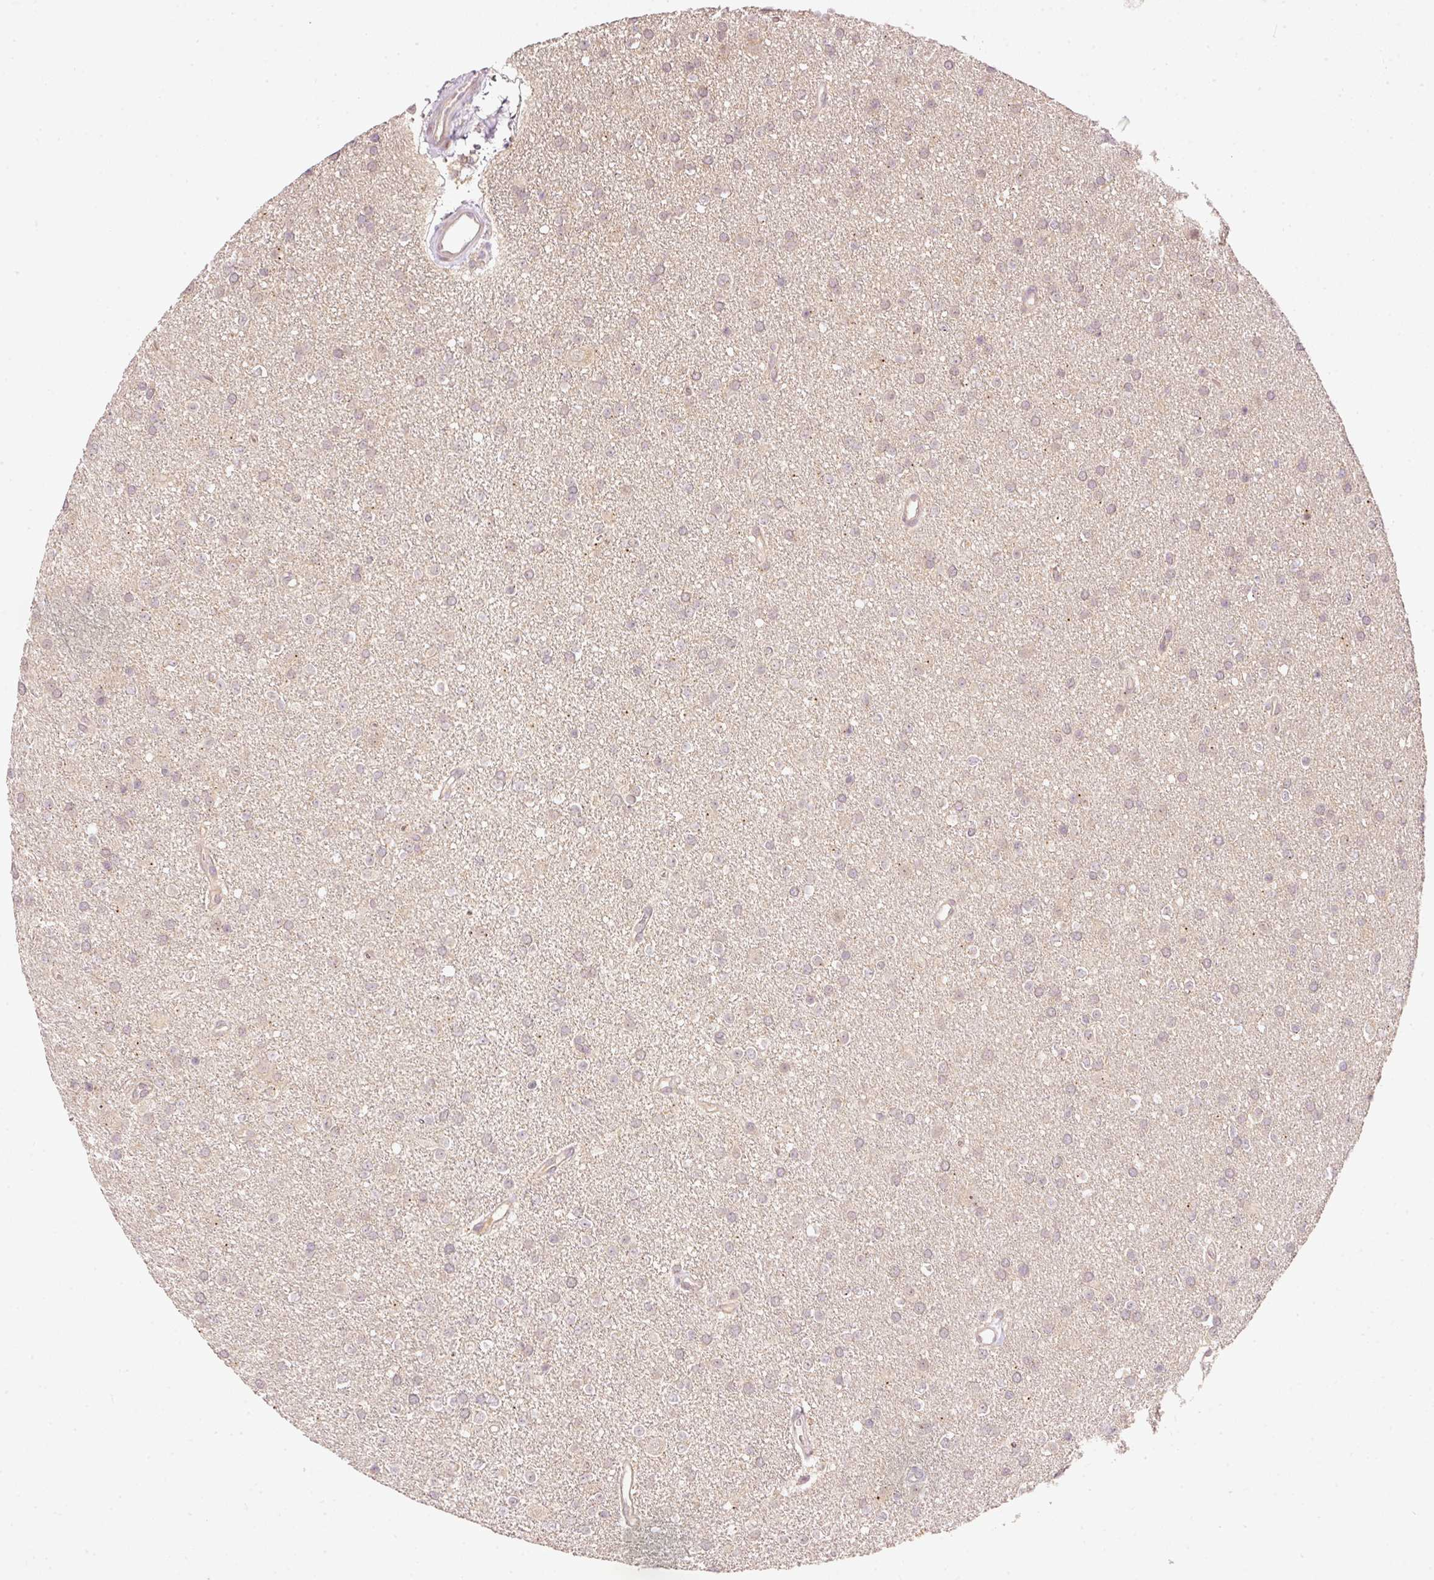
{"staining": {"intensity": "negative", "quantity": "none", "location": "none"}, "tissue": "glioma", "cell_type": "Tumor cells", "image_type": "cancer", "snomed": [{"axis": "morphology", "description": "Glioma, malignant, Low grade"}, {"axis": "topography", "description": "Brain"}], "caption": "Photomicrograph shows no significant protein staining in tumor cells of malignant low-grade glioma.", "gene": "PCDHB1", "patient": {"sex": "female", "age": 34}}